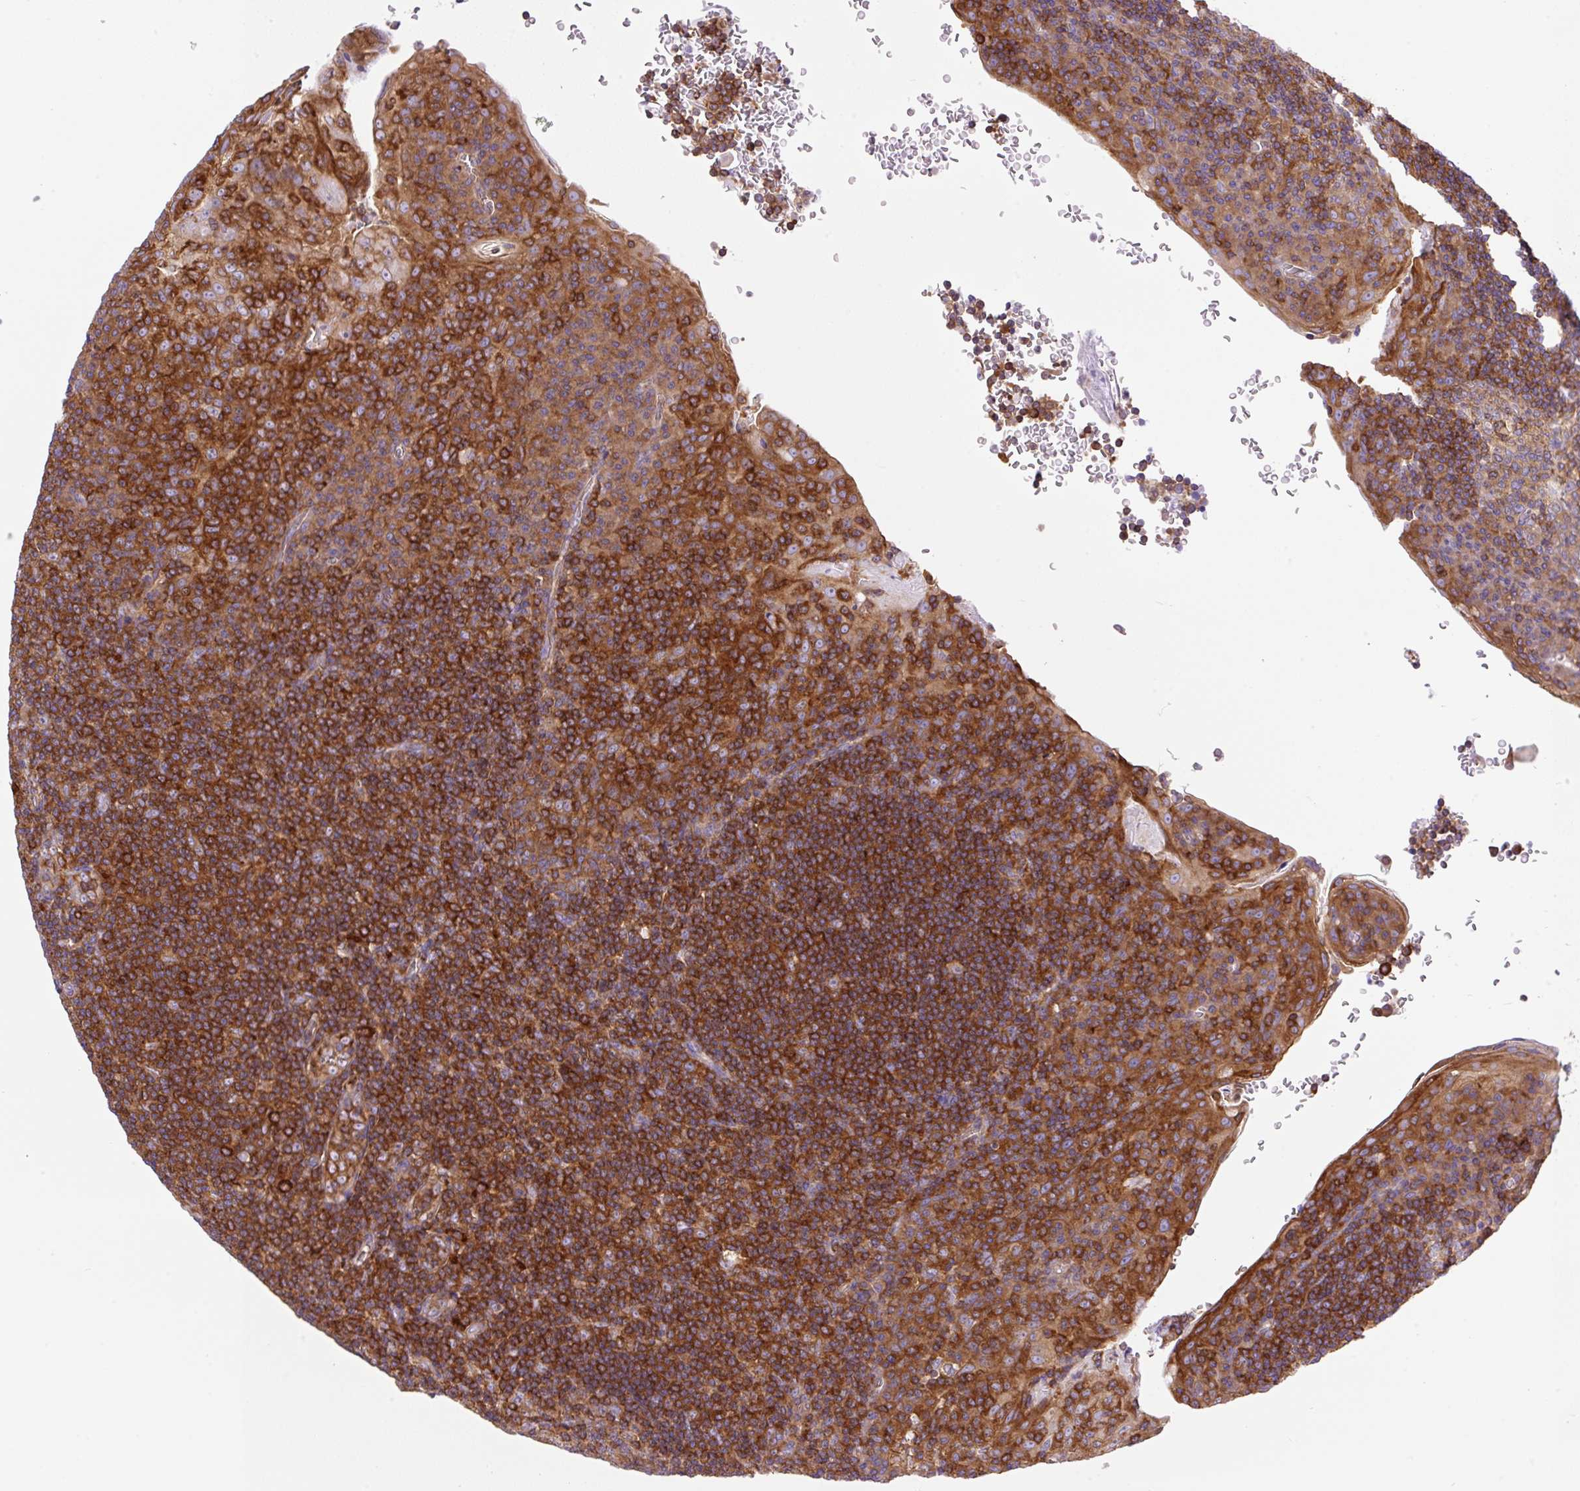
{"staining": {"intensity": "moderate", "quantity": ">75%", "location": "cytoplasmic/membranous"}, "tissue": "tonsil", "cell_type": "Germinal center cells", "image_type": "normal", "snomed": [{"axis": "morphology", "description": "Normal tissue, NOS"}, {"axis": "topography", "description": "Tonsil"}], "caption": "Protein expression analysis of normal tonsil displays moderate cytoplasmic/membranous expression in approximately >75% of germinal center cells. (IHC, brightfield microscopy, high magnification).", "gene": "DNM2", "patient": {"sex": "male", "age": 17}}